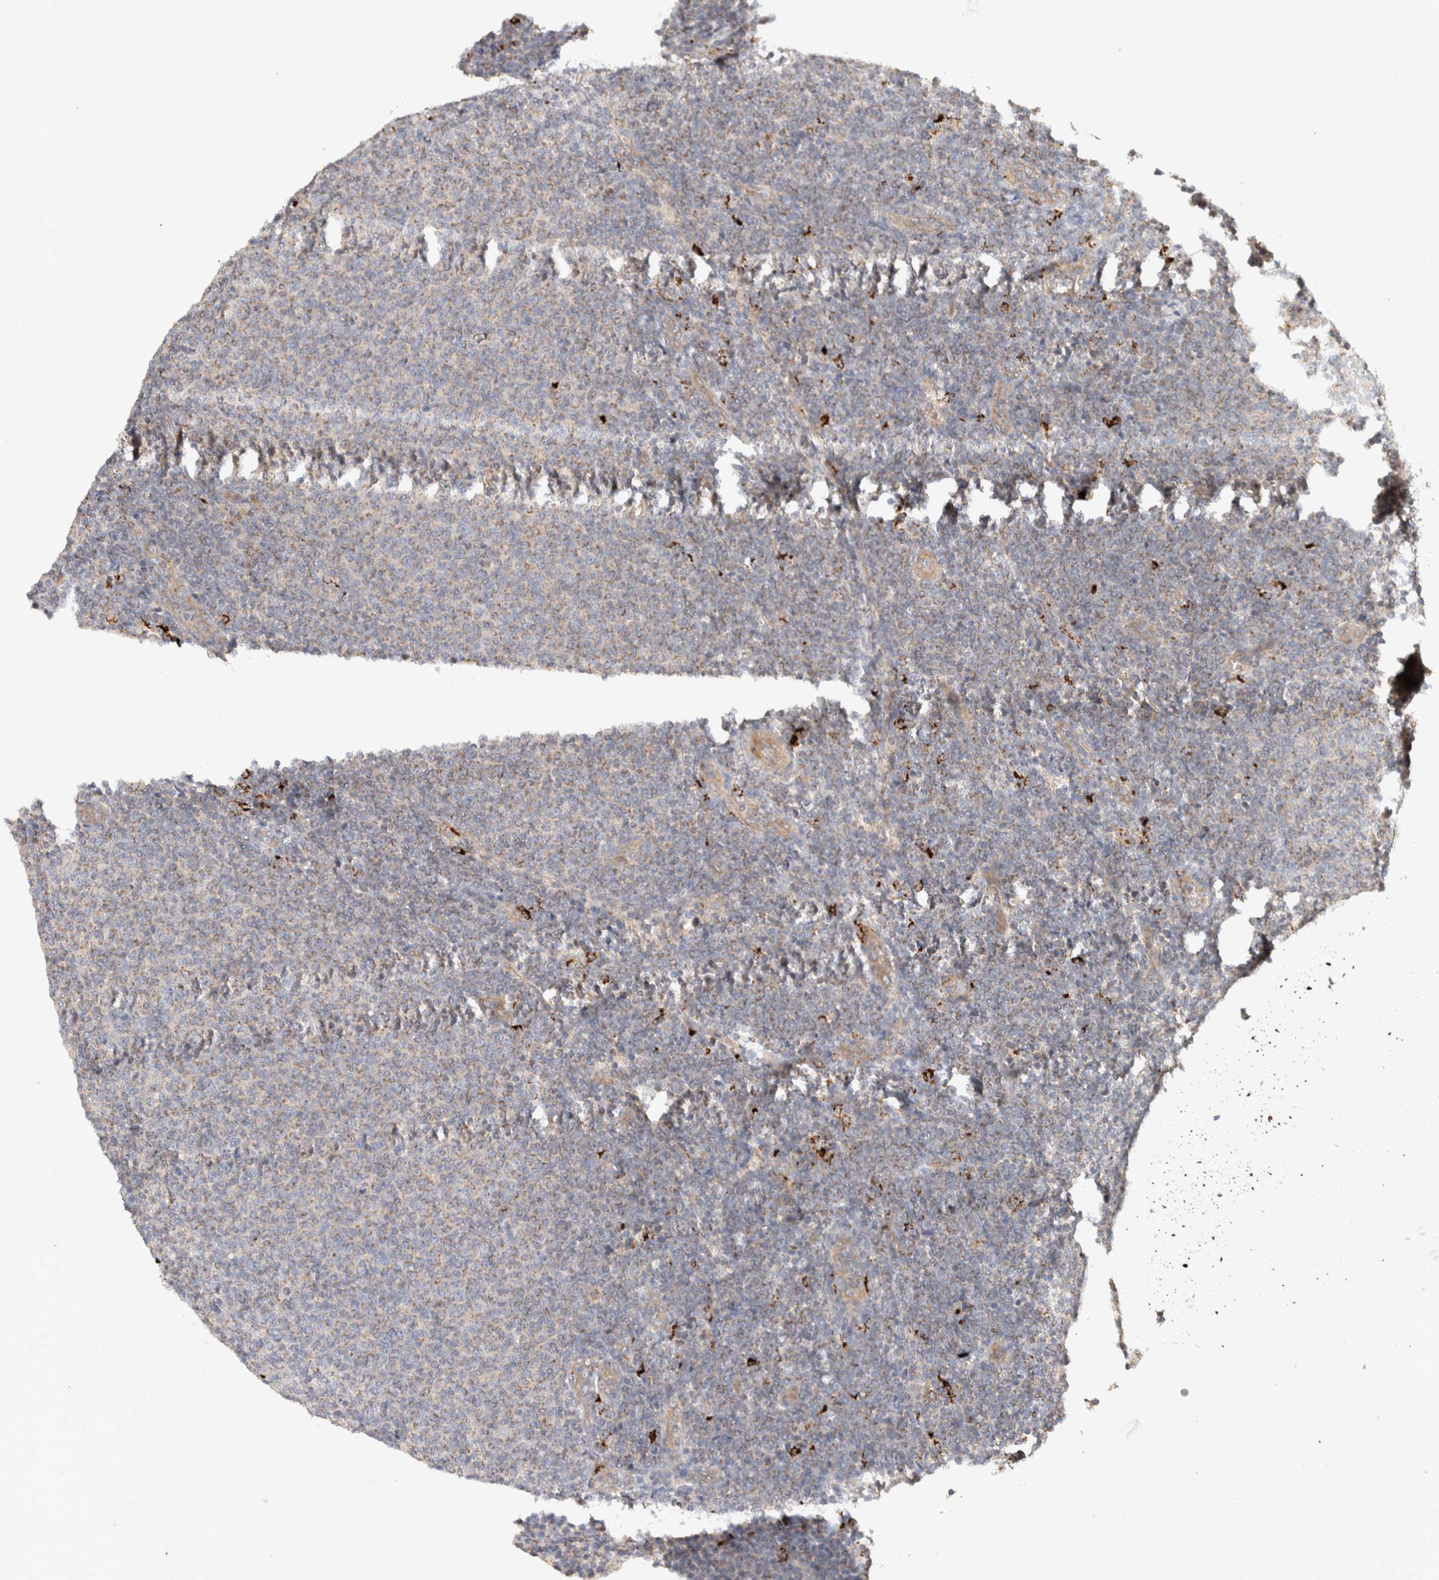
{"staining": {"intensity": "weak", "quantity": "25%-75%", "location": "cytoplasmic/membranous"}, "tissue": "lymphoma", "cell_type": "Tumor cells", "image_type": "cancer", "snomed": [{"axis": "morphology", "description": "Malignant lymphoma, non-Hodgkin's type, Low grade"}, {"axis": "topography", "description": "Lymph node"}], "caption": "Malignant lymphoma, non-Hodgkin's type (low-grade) stained with a protein marker demonstrates weak staining in tumor cells.", "gene": "B3GNTL1", "patient": {"sex": "male", "age": 66}}